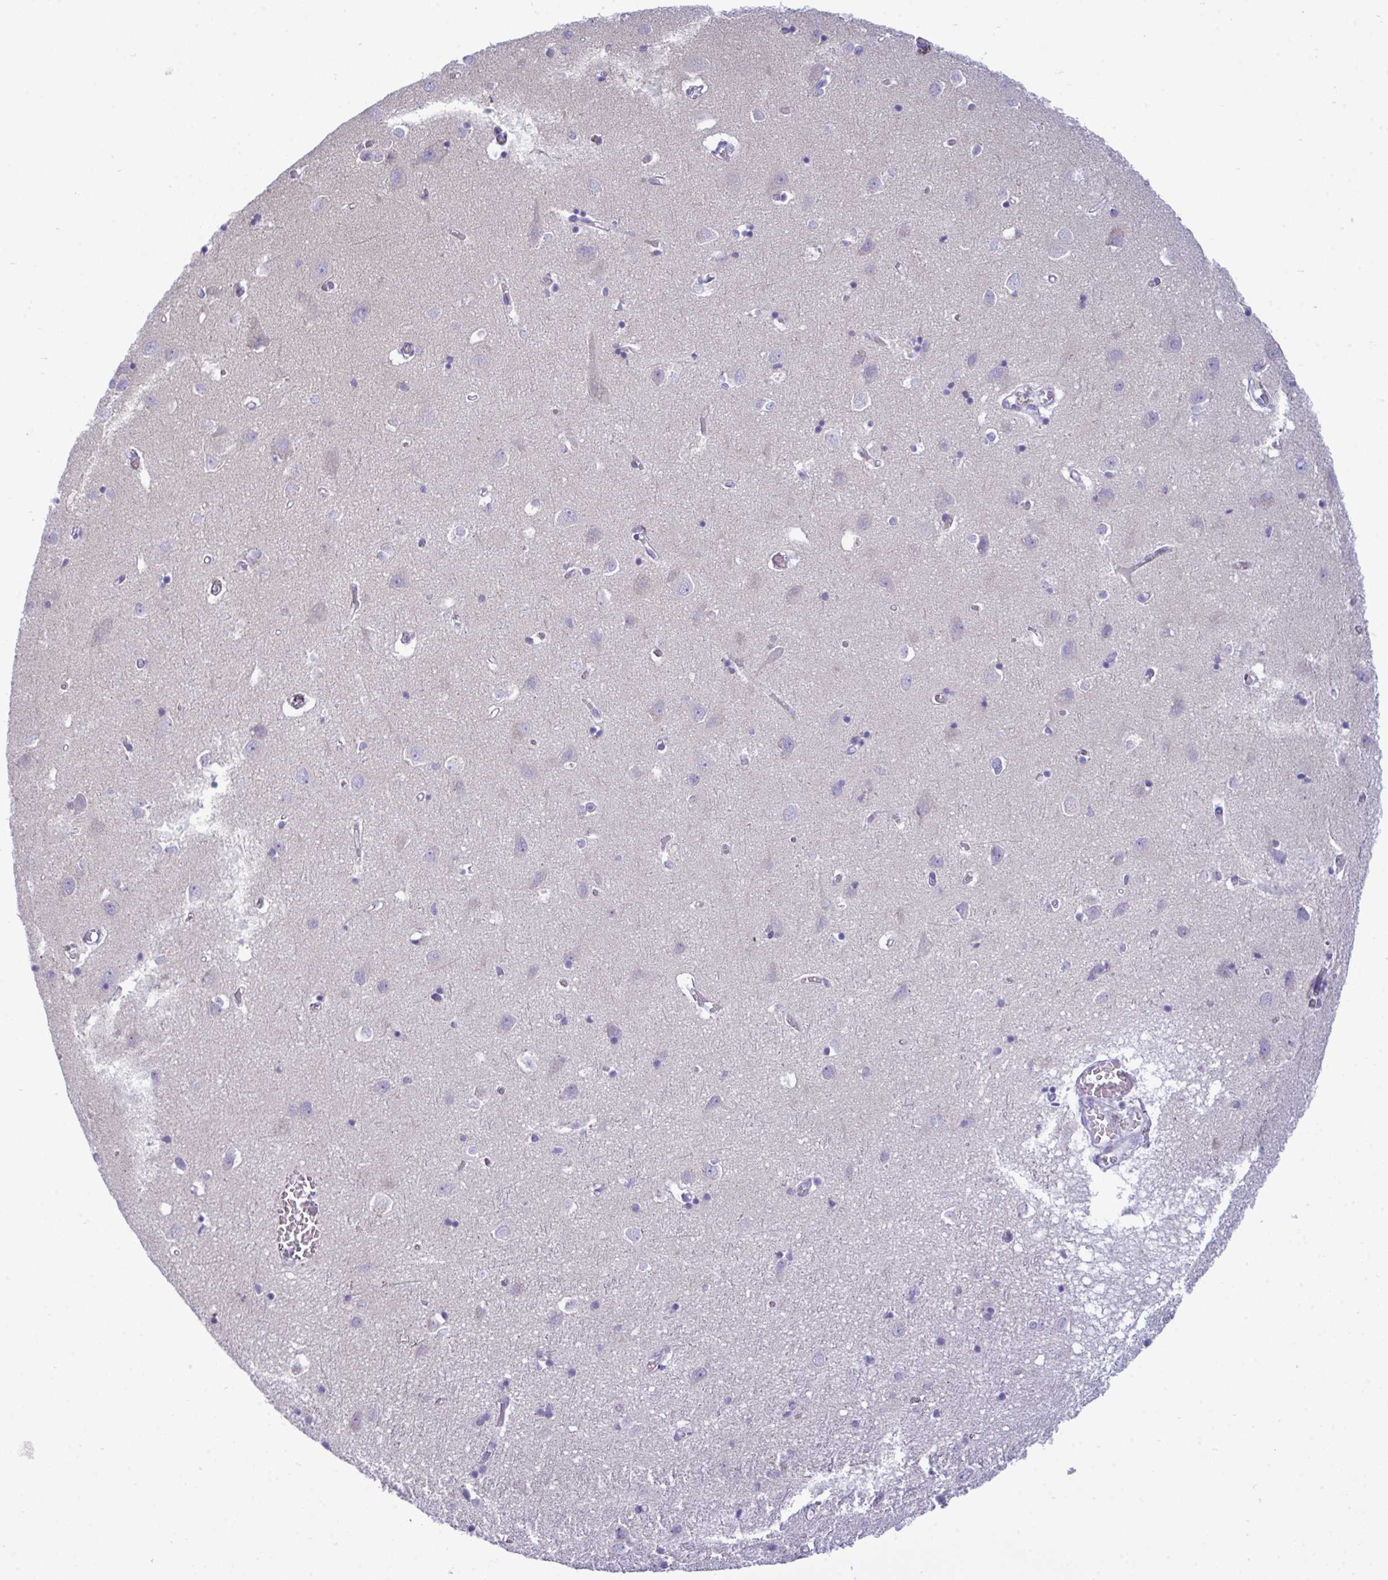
{"staining": {"intensity": "negative", "quantity": "none", "location": "none"}, "tissue": "cerebral cortex", "cell_type": "Endothelial cells", "image_type": "normal", "snomed": [{"axis": "morphology", "description": "Normal tissue, NOS"}, {"axis": "topography", "description": "Cerebral cortex"}], "caption": "There is no significant staining in endothelial cells of cerebral cortex. (Immunohistochemistry (ihc), brightfield microscopy, high magnification).", "gene": "MYH10", "patient": {"sex": "male", "age": 70}}